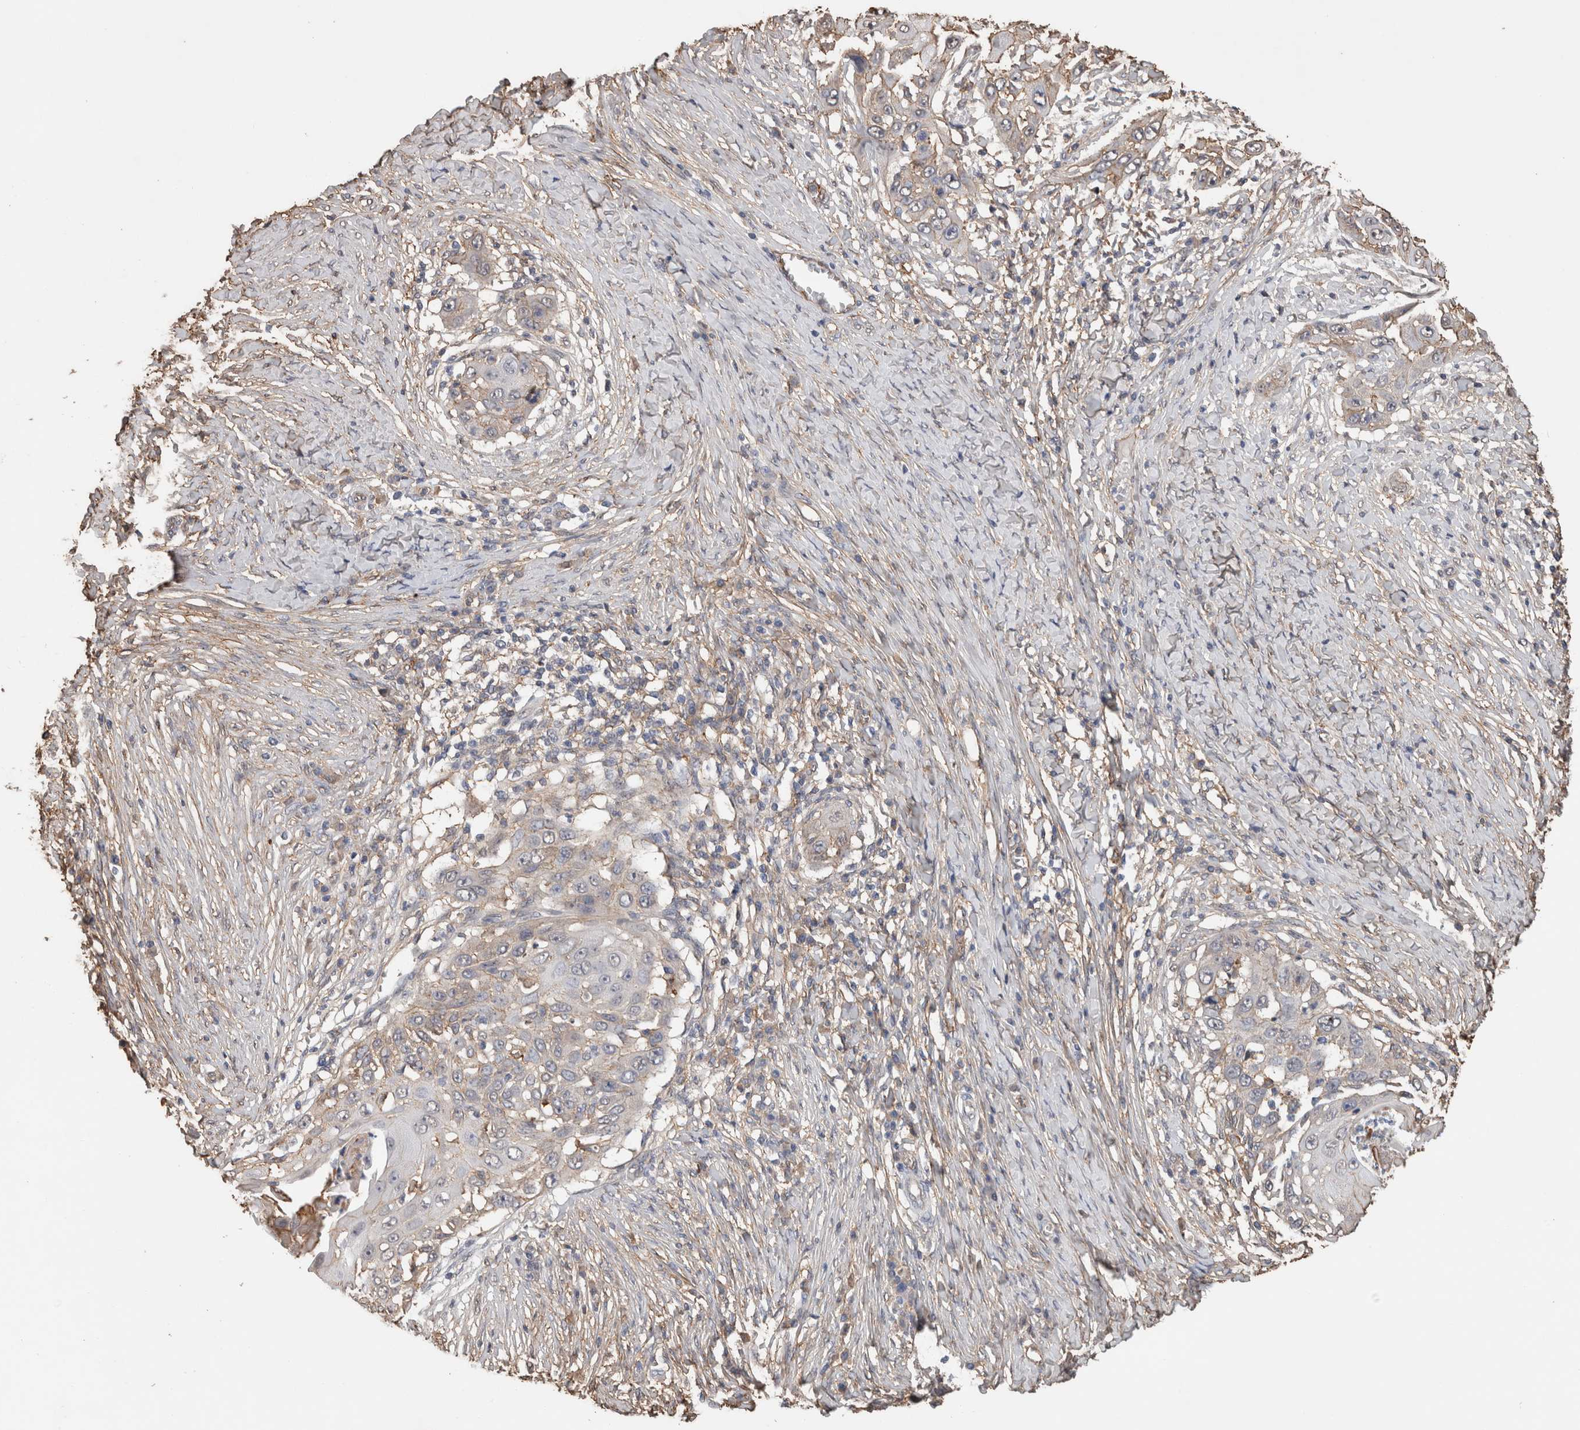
{"staining": {"intensity": "moderate", "quantity": "<25%", "location": "cytoplasmic/membranous"}, "tissue": "skin cancer", "cell_type": "Tumor cells", "image_type": "cancer", "snomed": [{"axis": "morphology", "description": "Squamous cell carcinoma, NOS"}, {"axis": "topography", "description": "Skin"}], "caption": "The image reveals staining of skin cancer (squamous cell carcinoma), revealing moderate cytoplasmic/membranous protein positivity (brown color) within tumor cells. The protein of interest is stained brown, and the nuclei are stained in blue (DAB IHC with brightfield microscopy, high magnification).", "gene": "S100A10", "patient": {"sex": "female", "age": 44}}